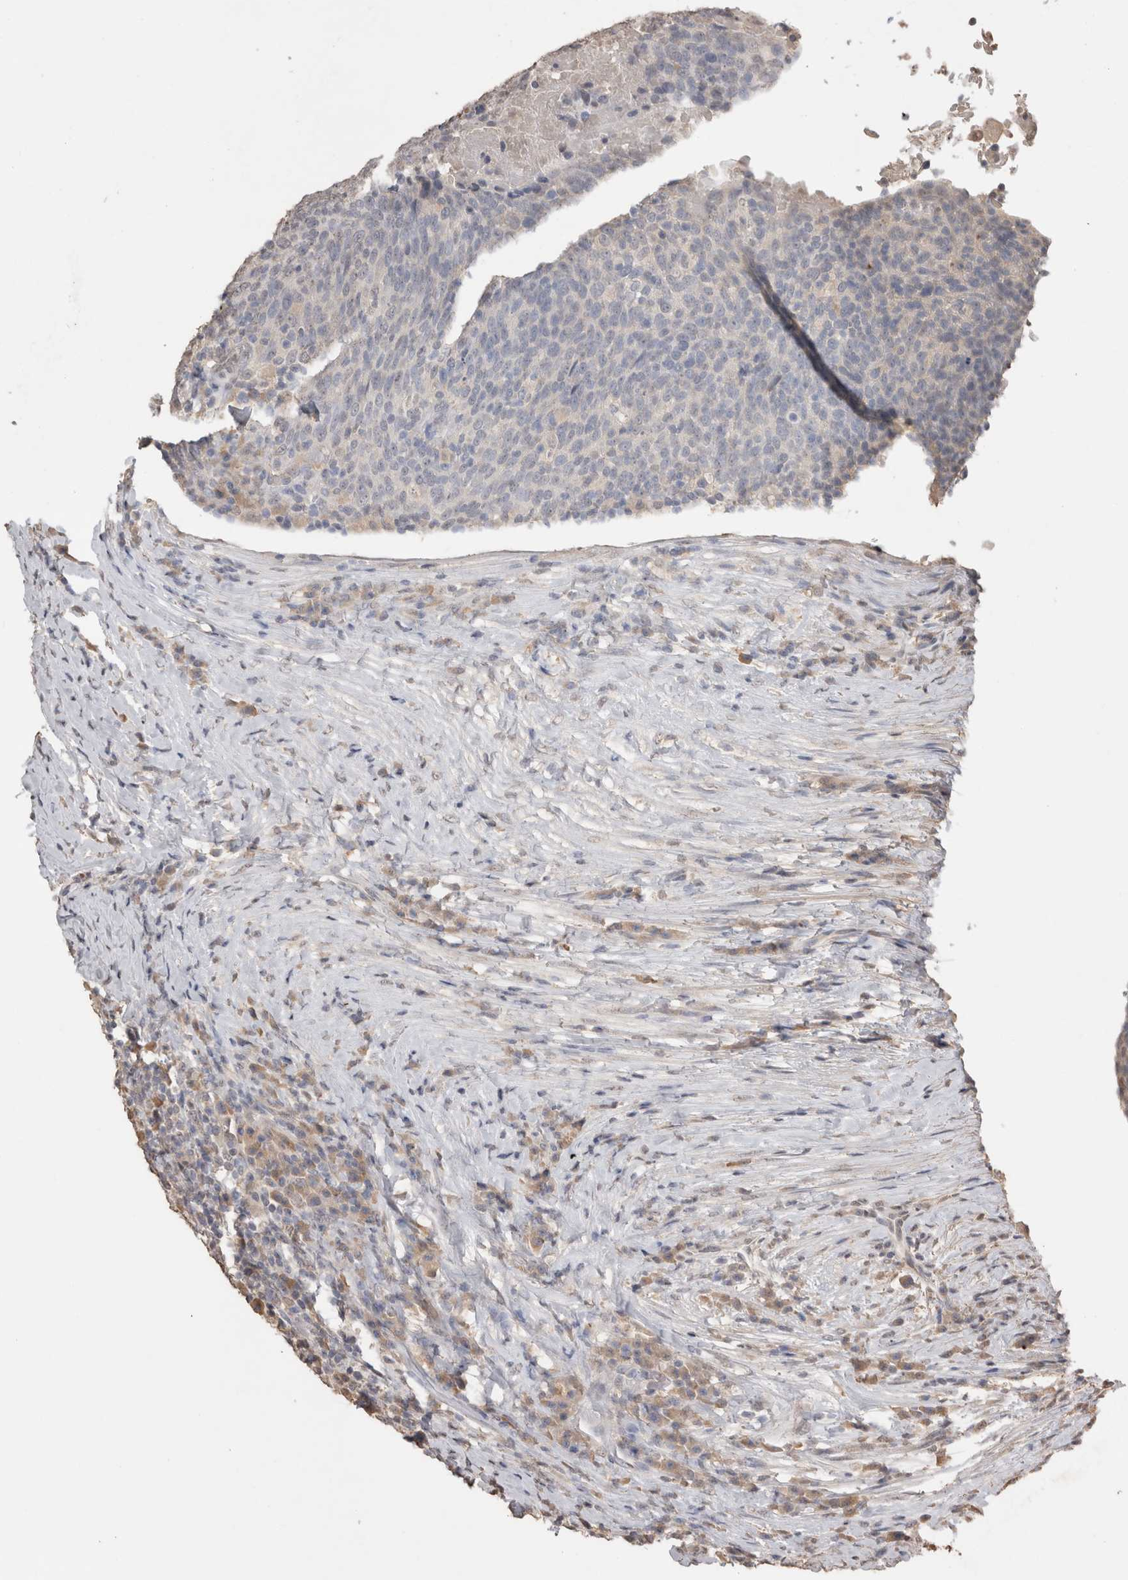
{"staining": {"intensity": "negative", "quantity": "none", "location": "none"}, "tissue": "head and neck cancer", "cell_type": "Tumor cells", "image_type": "cancer", "snomed": [{"axis": "morphology", "description": "Squamous cell carcinoma, NOS"}, {"axis": "morphology", "description": "Squamous cell carcinoma, metastatic, NOS"}, {"axis": "topography", "description": "Lymph node"}, {"axis": "topography", "description": "Head-Neck"}], "caption": "An immunohistochemistry (IHC) photomicrograph of head and neck cancer (squamous cell carcinoma) is shown. There is no staining in tumor cells of head and neck cancer (squamous cell carcinoma).", "gene": "NAALADL2", "patient": {"sex": "male", "age": 62}}